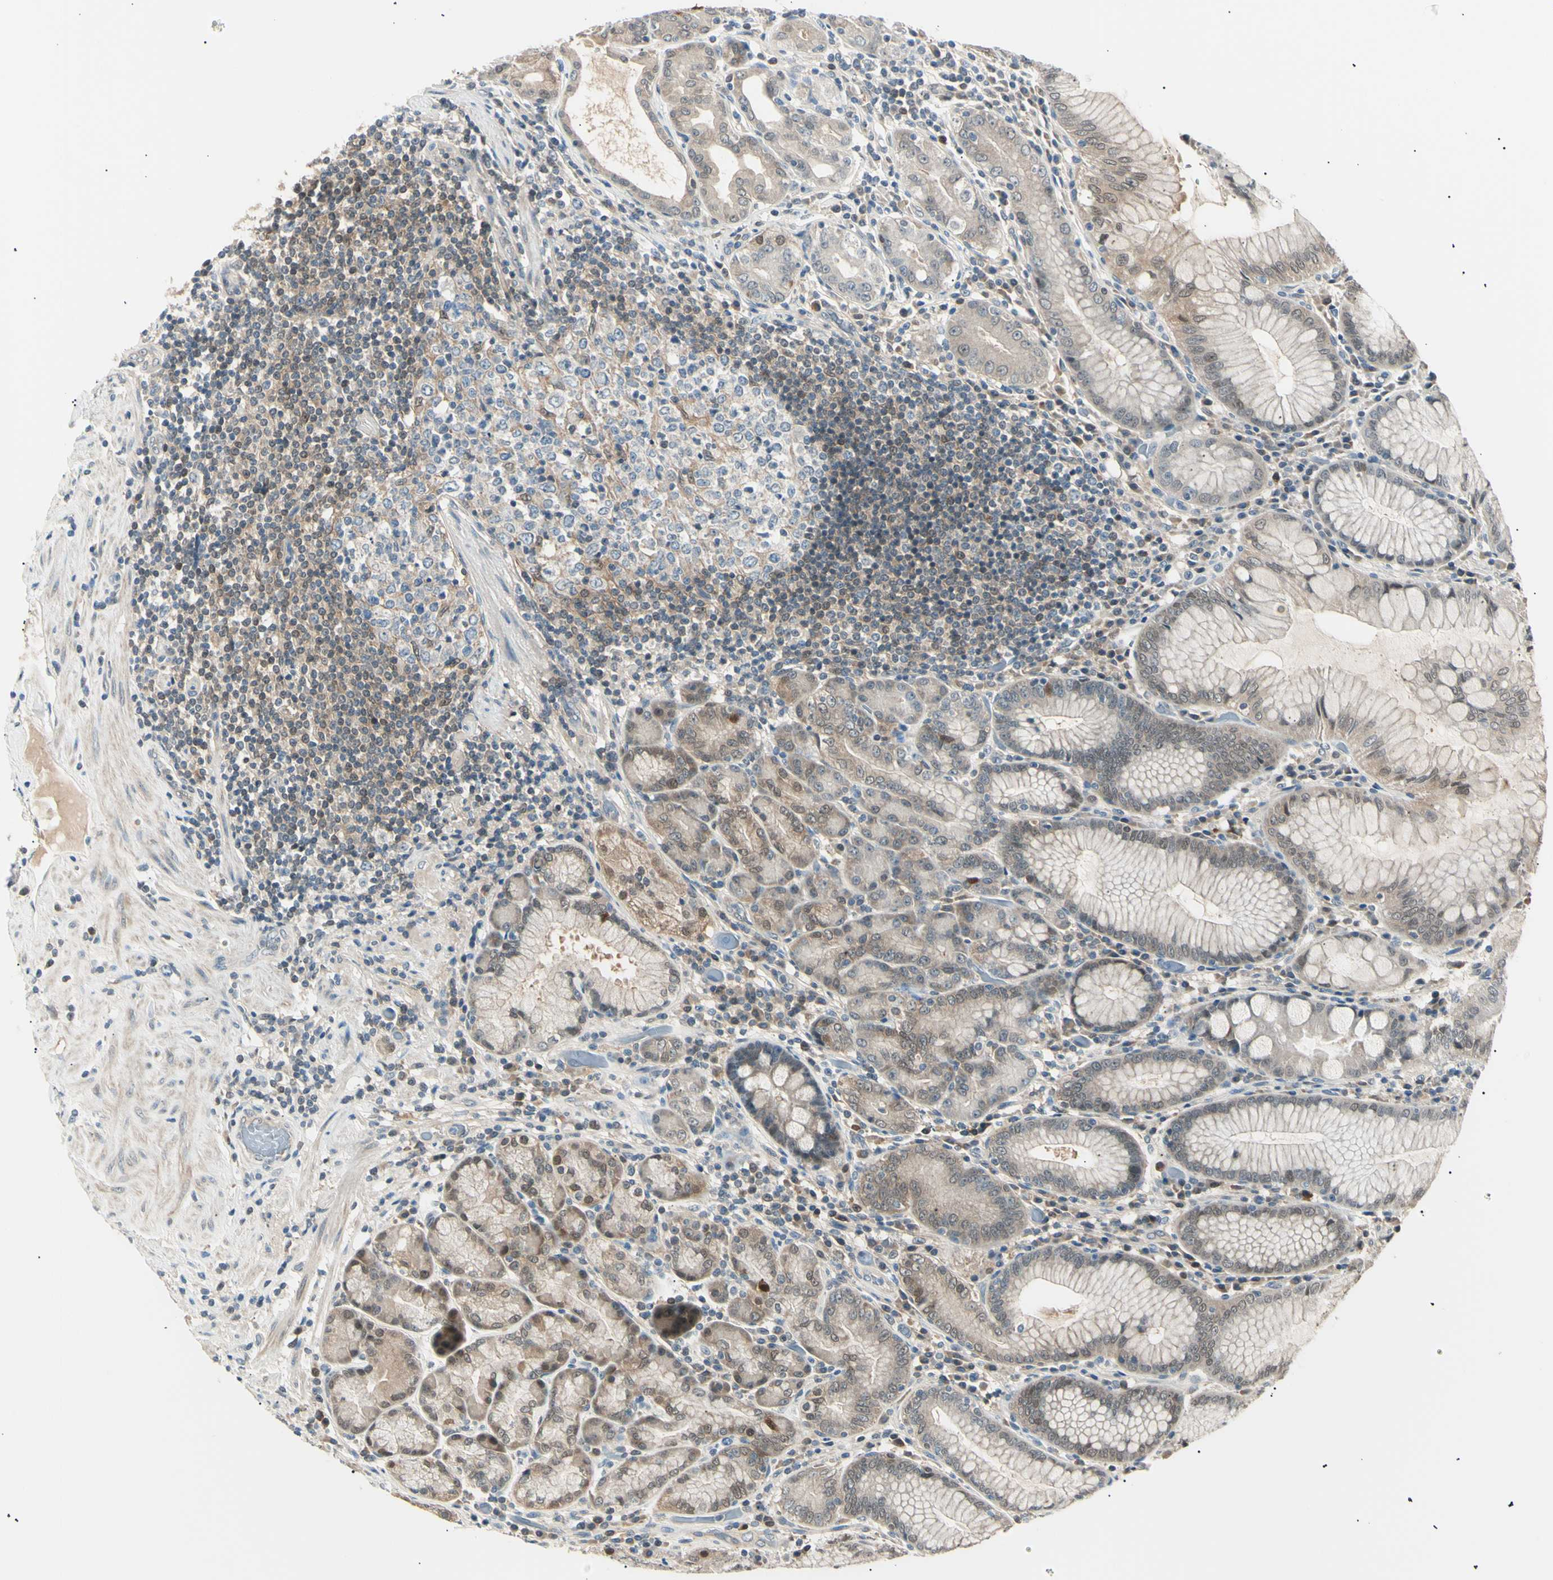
{"staining": {"intensity": "moderate", "quantity": ">75%", "location": "cytoplasmic/membranous,nuclear"}, "tissue": "stomach", "cell_type": "Glandular cells", "image_type": "normal", "snomed": [{"axis": "morphology", "description": "Normal tissue, NOS"}, {"axis": "topography", "description": "Stomach, lower"}], "caption": "This is a photomicrograph of immunohistochemistry staining of benign stomach, which shows moderate staining in the cytoplasmic/membranous,nuclear of glandular cells.", "gene": "LHPP", "patient": {"sex": "female", "age": 76}}